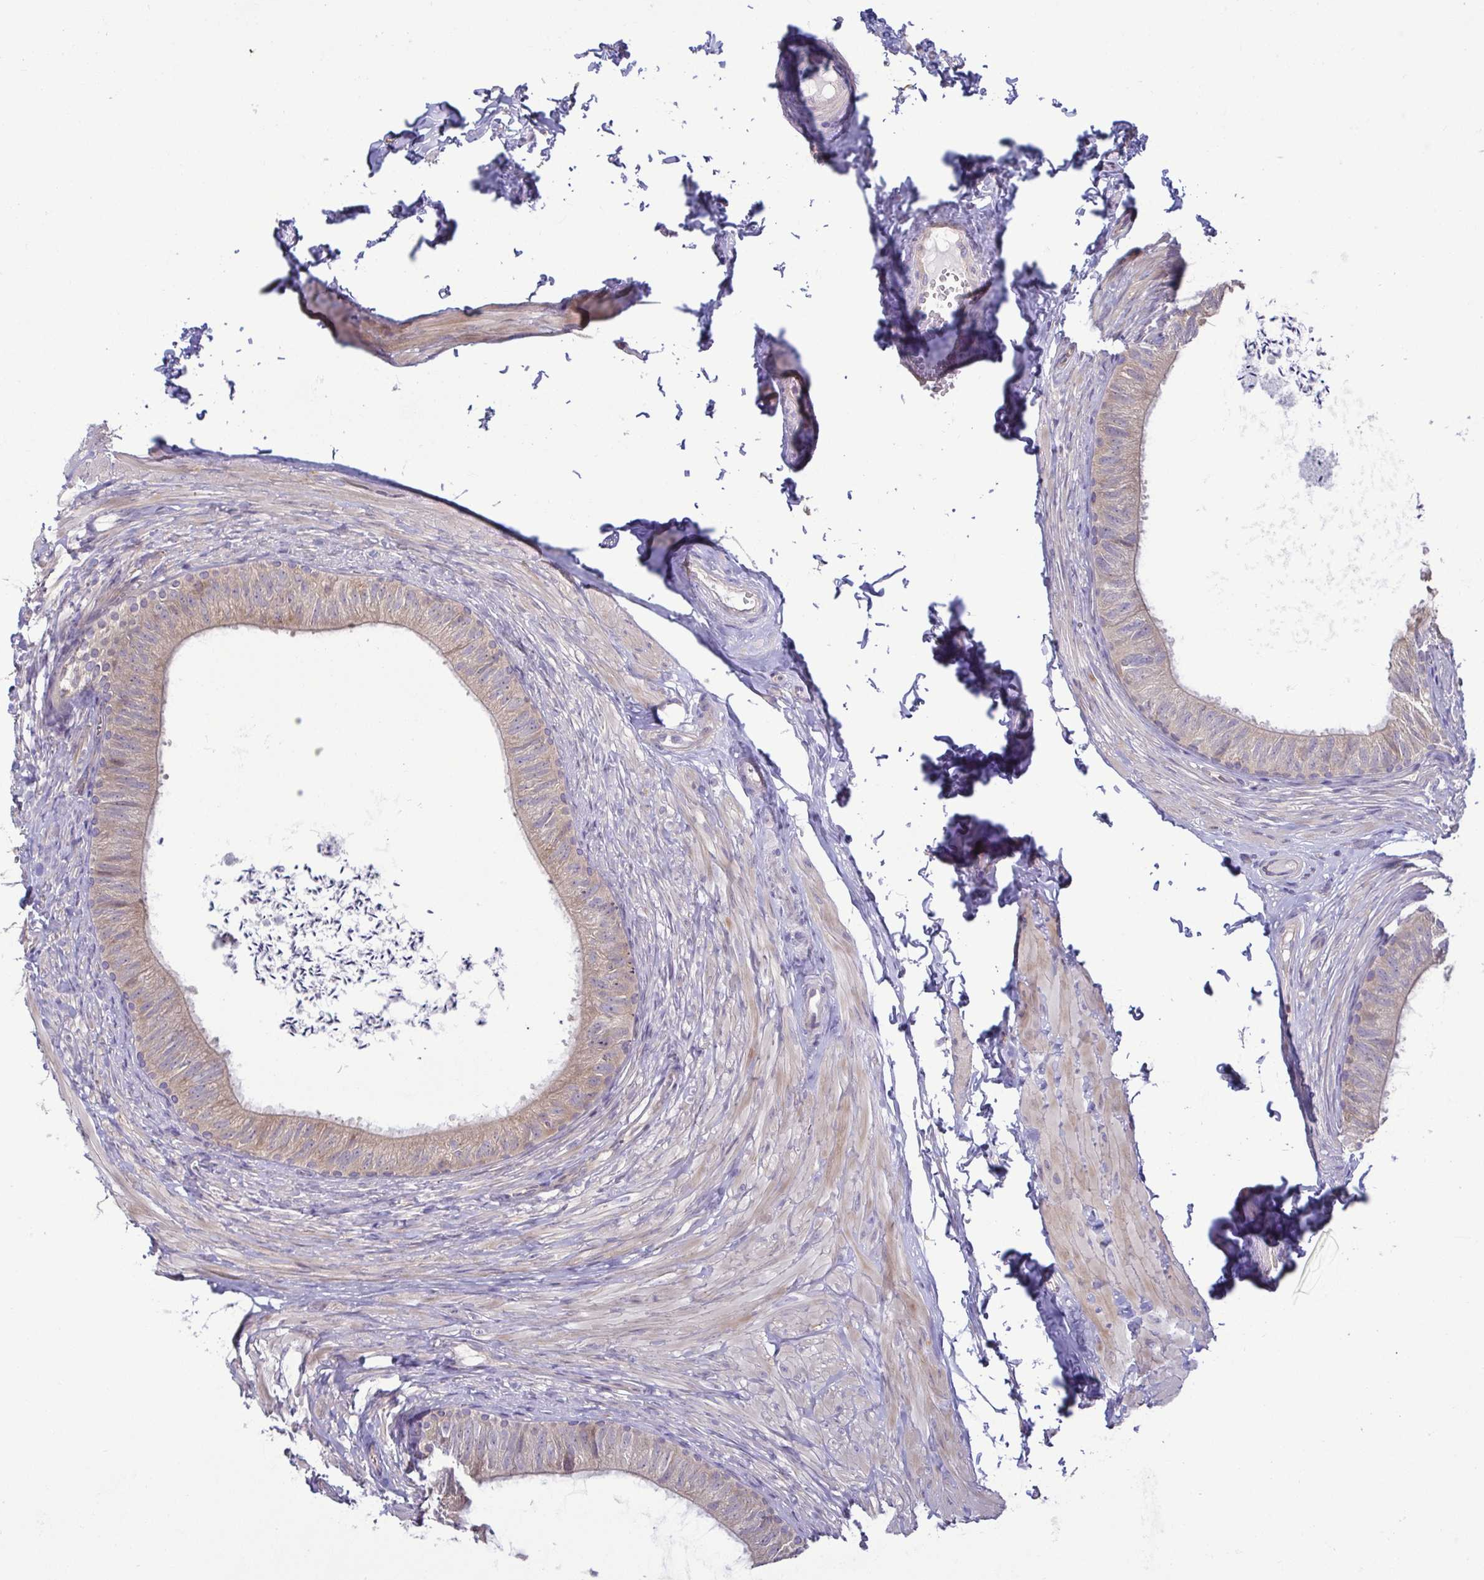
{"staining": {"intensity": "weak", "quantity": ">75%", "location": "cytoplasmic/membranous"}, "tissue": "epididymis", "cell_type": "Glandular cells", "image_type": "normal", "snomed": [{"axis": "morphology", "description": "Normal tissue, NOS"}, {"axis": "topography", "description": "Epididymis, spermatic cord, NOS"}, {"axis": "topography", "description": "Epididymis"}, {"axis": "topography", "description": "Peripheral nerve tissue"}], "caption": "IHC histopathology image of unremarkable human epididymis stained for a protein (brown), which displays low levels of weak cytoplasmic/membranous staining in approximately >75% of glandular cells.", "gene": "LMF2", "patient": {"sex": "male", "age": 29}}